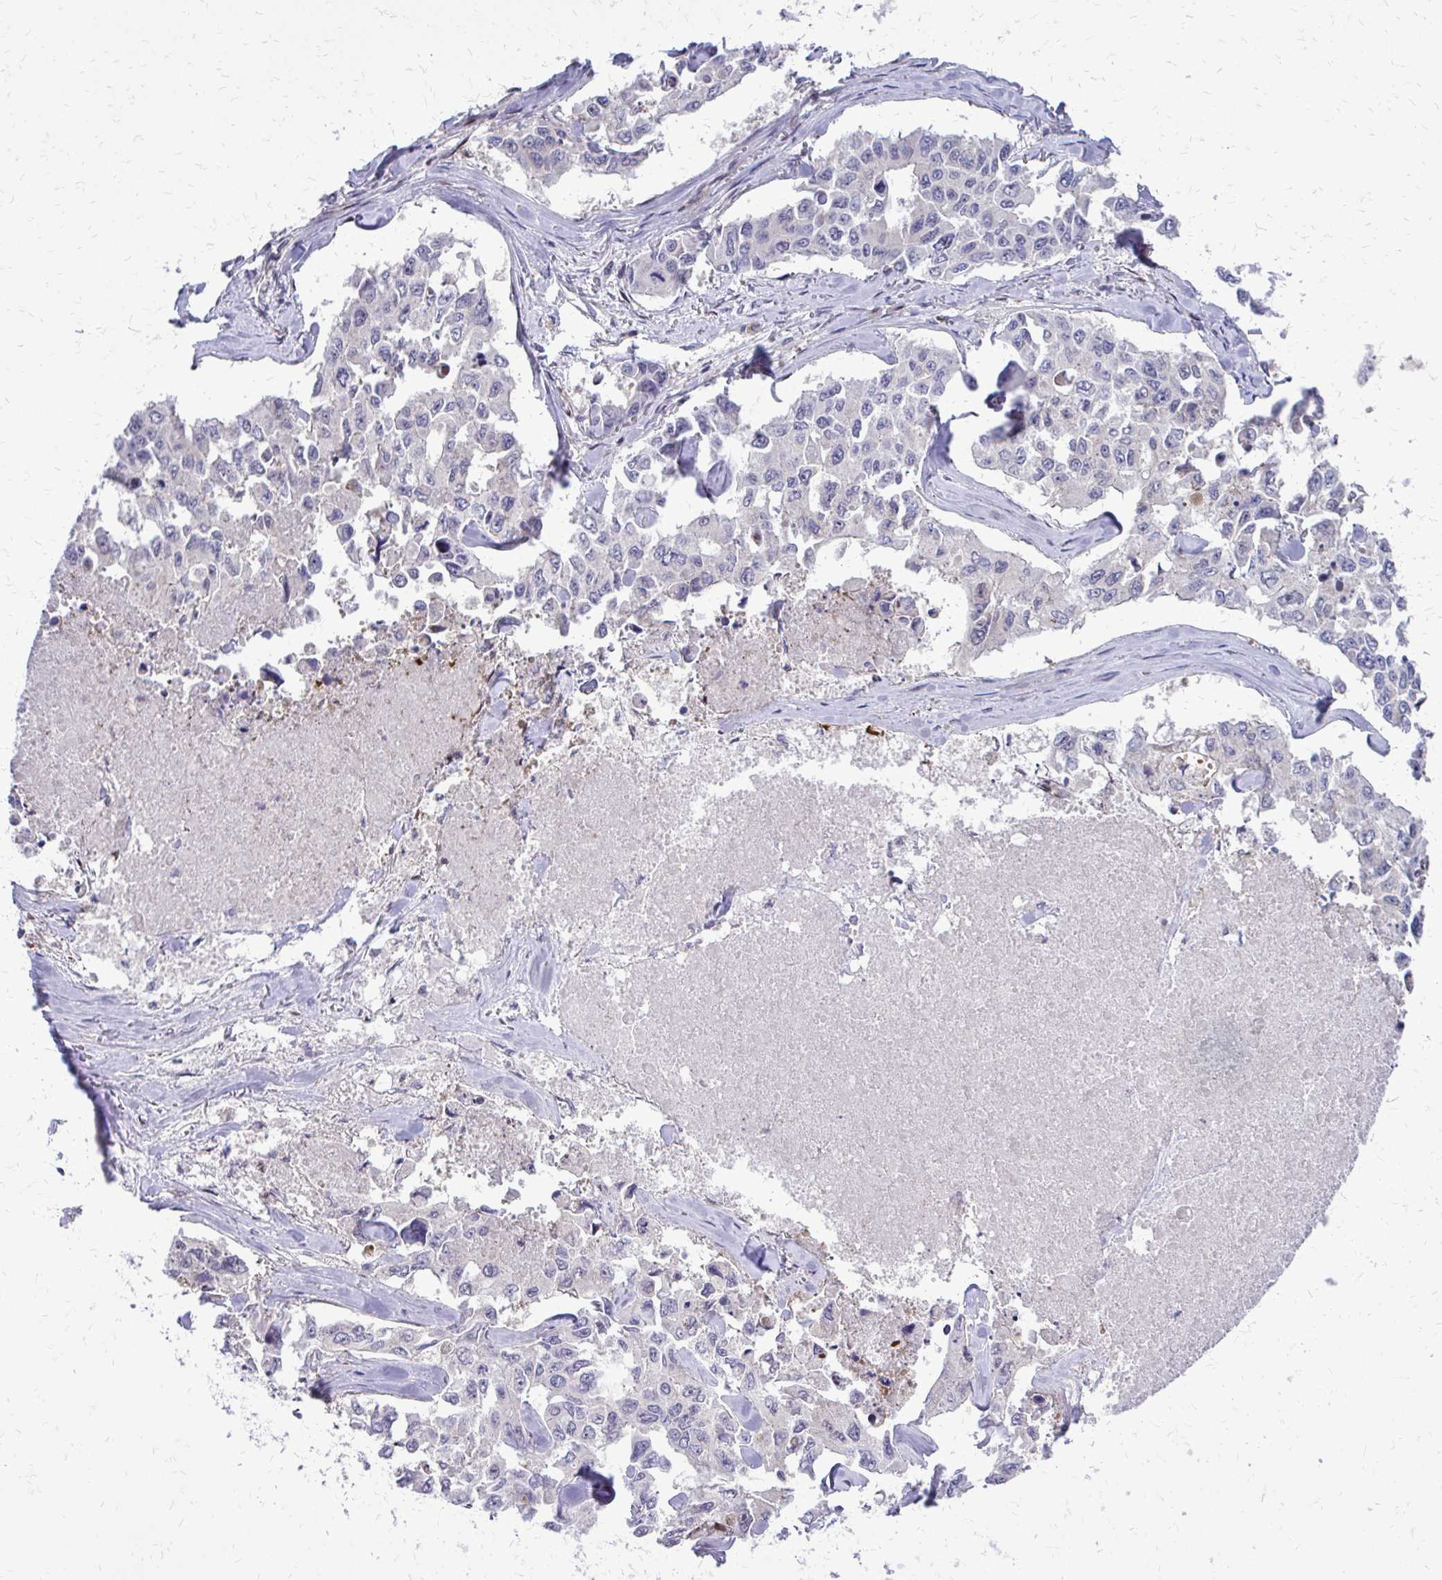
{"staining": {"intensity": "negative", "quantity": "none", "location": "none"}, "tissue": "lung cancer", "cell_type": "Tumor cells", "image_type": "cancer", "snomed": [{"axis": "morphology", "description": "Adenocarcinoma, NOS"}, {"axis": "topography", "description": "Lung"}], "caption": "The IHC micrograph has no significant positivity in tumor cells of adenocarcinoma (lung) tissue. (DAB (3,3'-diaminobenzidine) immunohistochemistry (IHC), high magnification).", "gene": "PPDPFL", "patient": {"sex": "male", "age": 64}}